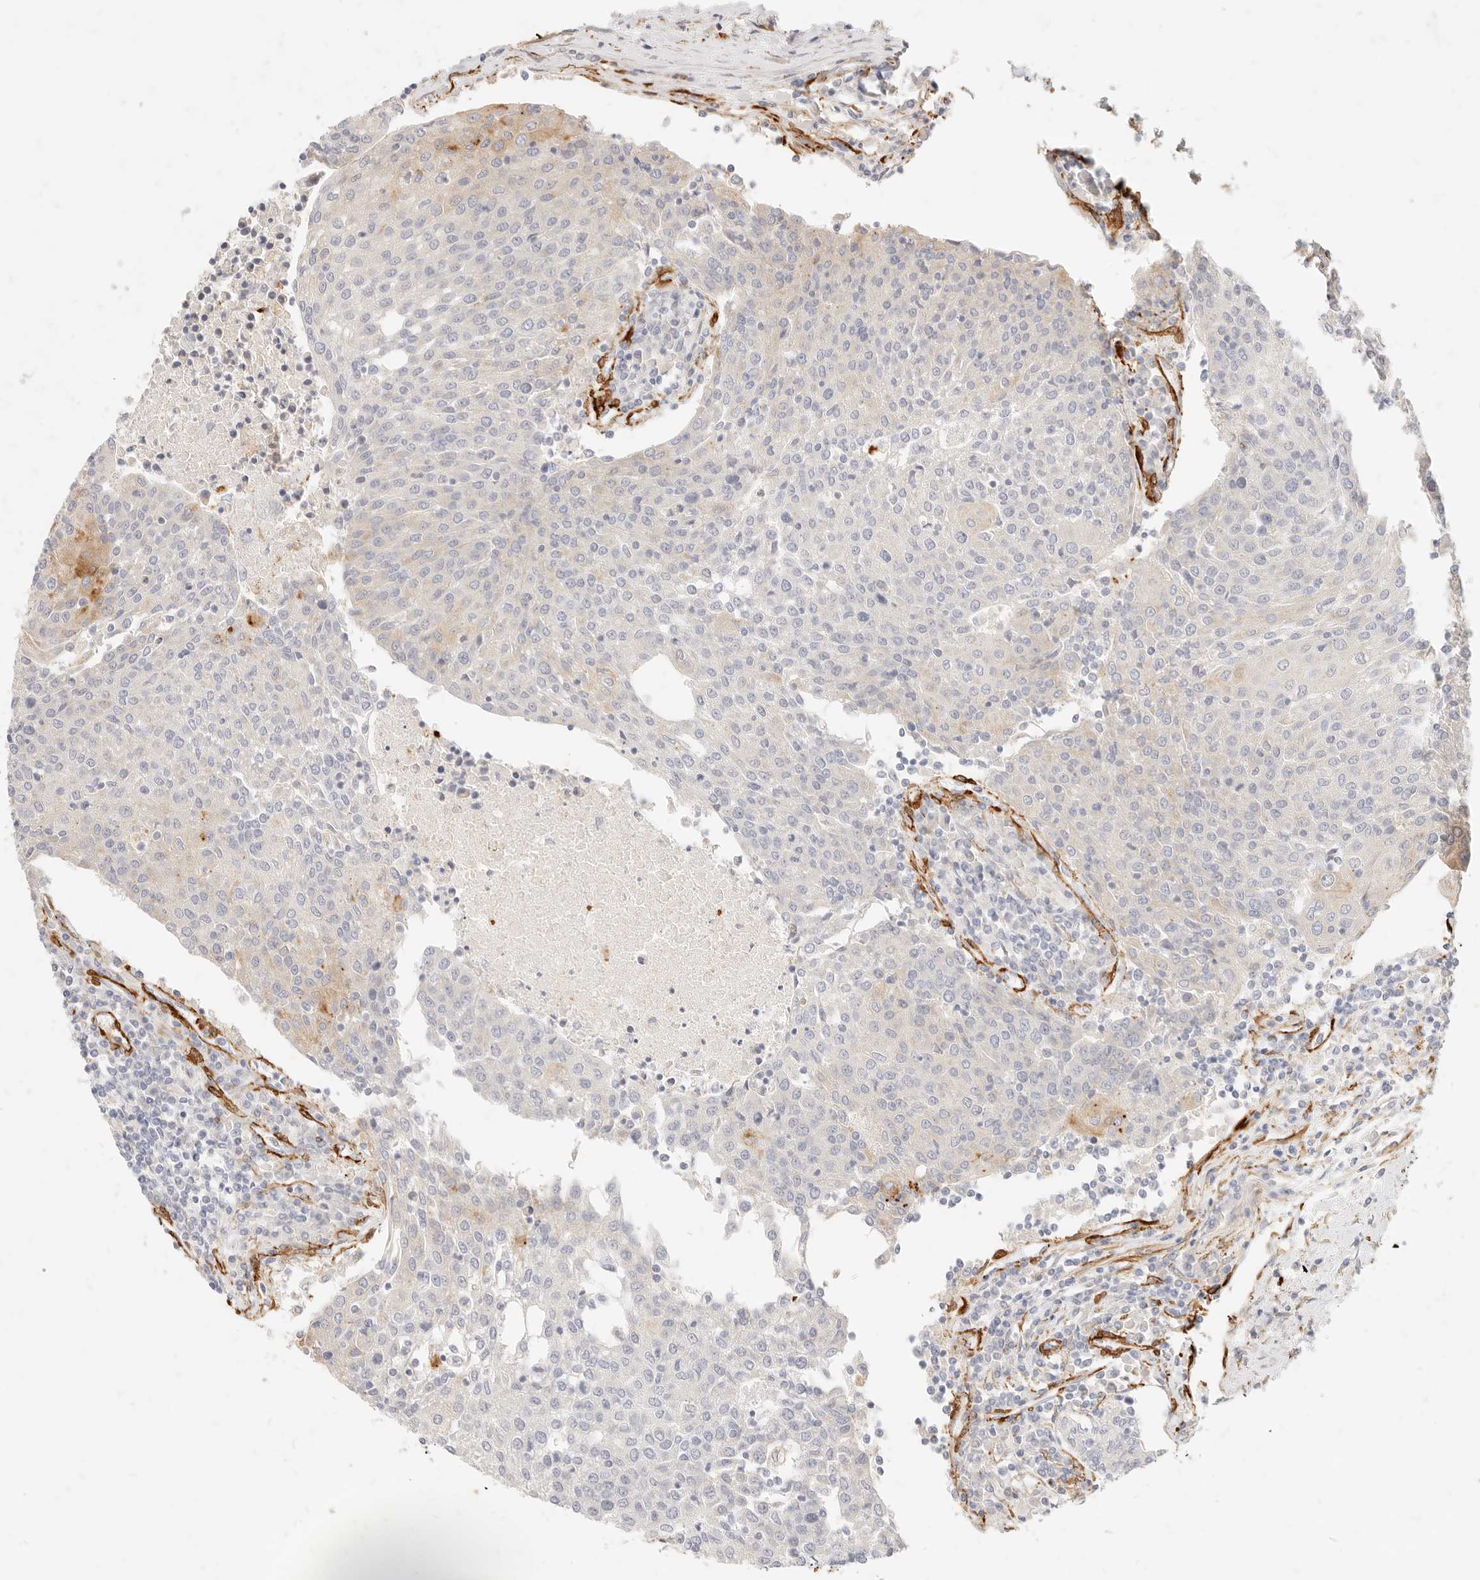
{"staining": {"intensity": "negative", "quantity": "none", "location": "none"}, "tissue": "urothelial cancer", "cell_type": "Tumor cells", "image_type": "cancer", "snomed": [{"axis": "morphology", "description": "Urothelial carcinoma, High grade"}, {"axis": "topography", "description": "Urinary bladder"}], "caption": "An immunohistochemistry (IHC) image of high-grade urothelial carcinoma is shown. There is no staining in tumor cells of high-grade urothelial carcinoma. The staining is performed using DAB (3,3'-diaminobenzidine) brown chromogen with nuclei counter-stained in using hematoxylin.", "gene": "TMTC2", "patient": {"sex": "female", "age": 85}}